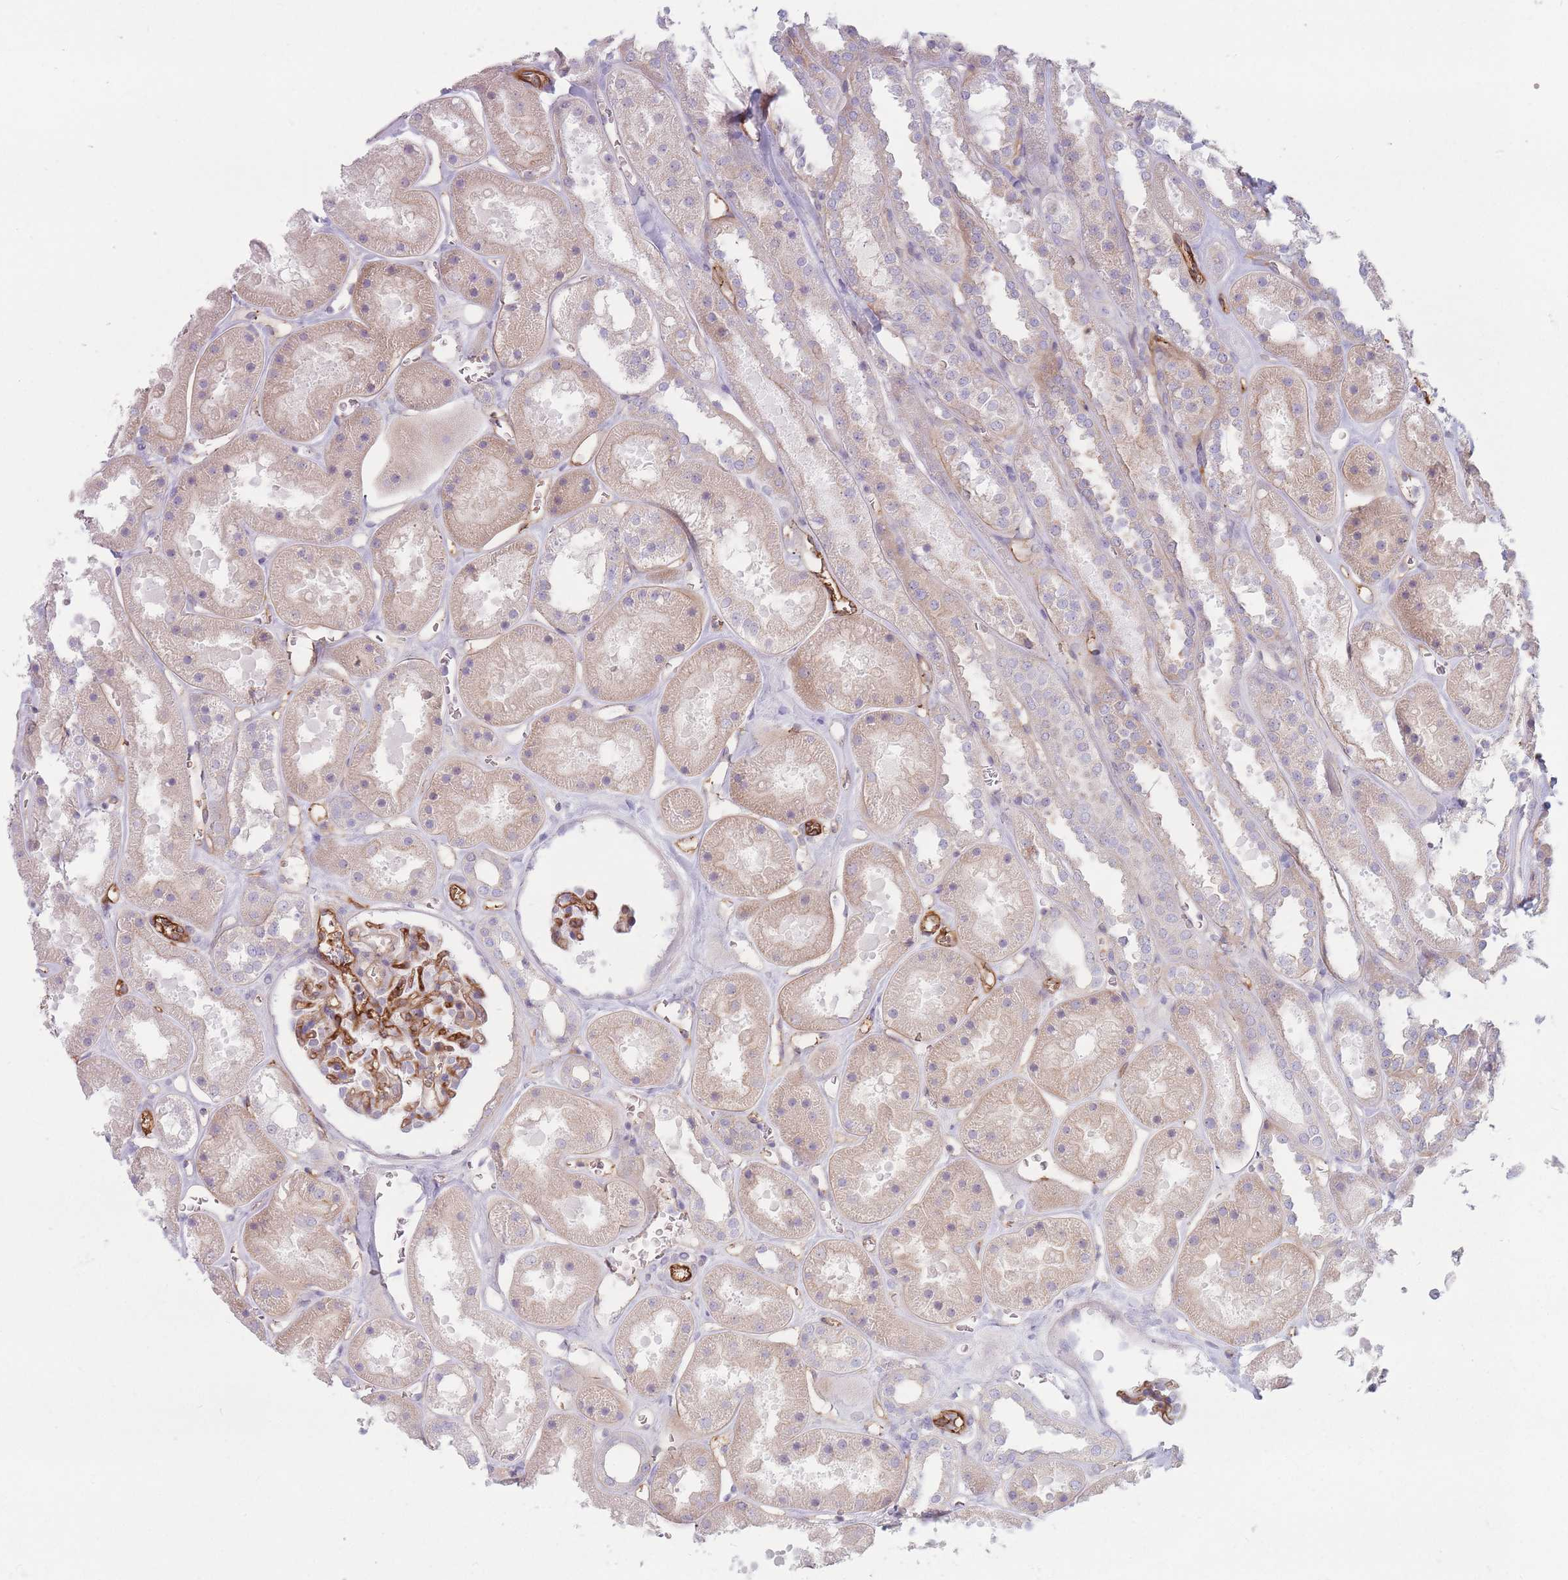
{"staining": {"intensity": "strong", "quantity": "25%-75%", "location": "cytoplasmic/membranous"}, "tissue": "kidney", "cell_type": "Cells in glomeruli", "image_type": "normal", "snomed": [{"axis": "morphology", "description": "Normal tissue, NOS"}, {"axis": "topography", "description": "Kidney"}], "caption": "Protein expression analysis of normal kidney displays strong cytoplasmic/membranous staining in approximately 25%-75% of cells in glomeruli.", "gene": "PLPP1", "patient": {"sex": "female", "age": 41}}